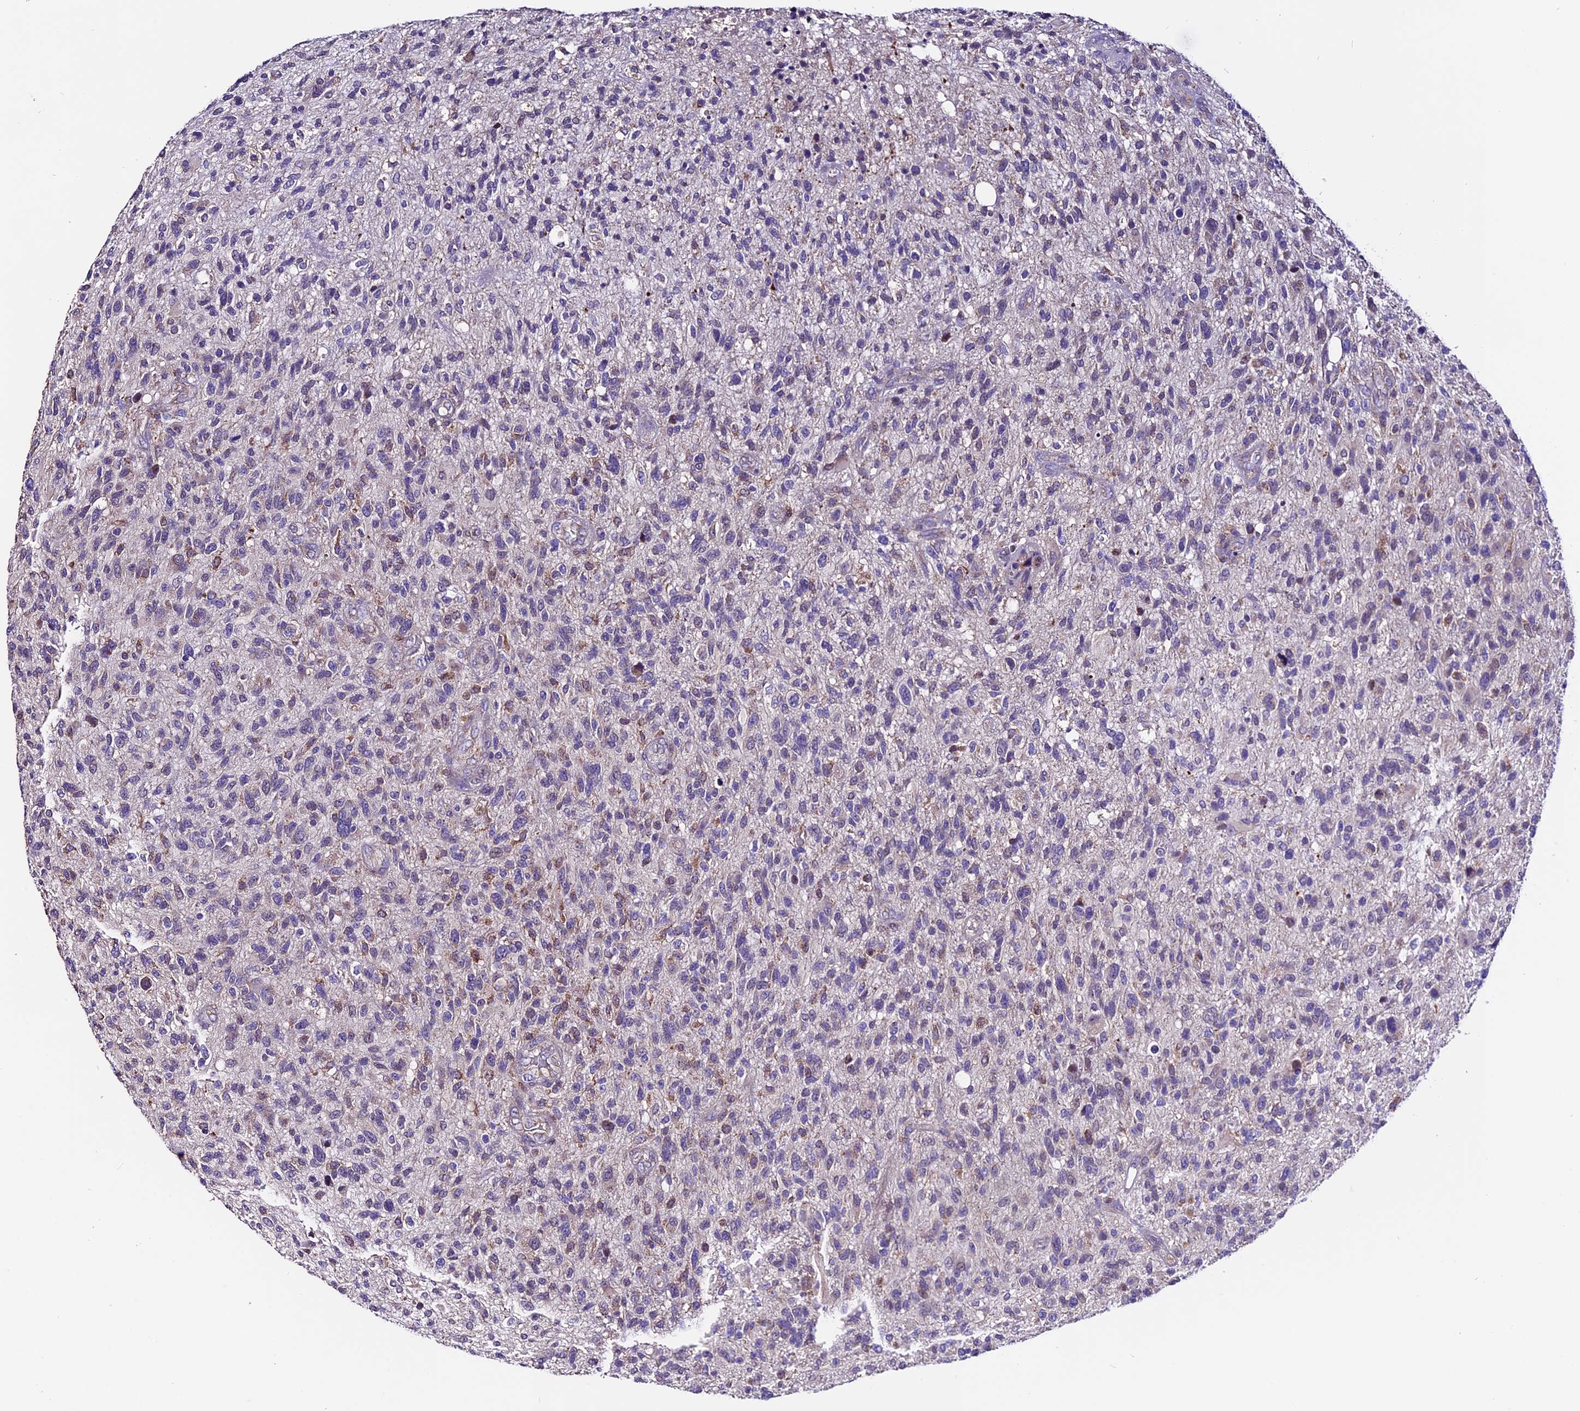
{"staining": {"intensity": "negative", "quantity": "none", "location": "none"}, "tissue": "glioma", "cell_type": "Tumor cells", "image_type": "cancer", "snomed": [{"axis": "morphology", "description": "Glioma, malignant, High grade"}, {"axis": "topography", "description": "Brain"}], "caption": "DAB immunohistochemical staining of high-grade glioma (malignant) exhibits no significant expression in tumor cells.", "gene": "DDX28", "patient": {"sex": "male", "age": 47}}